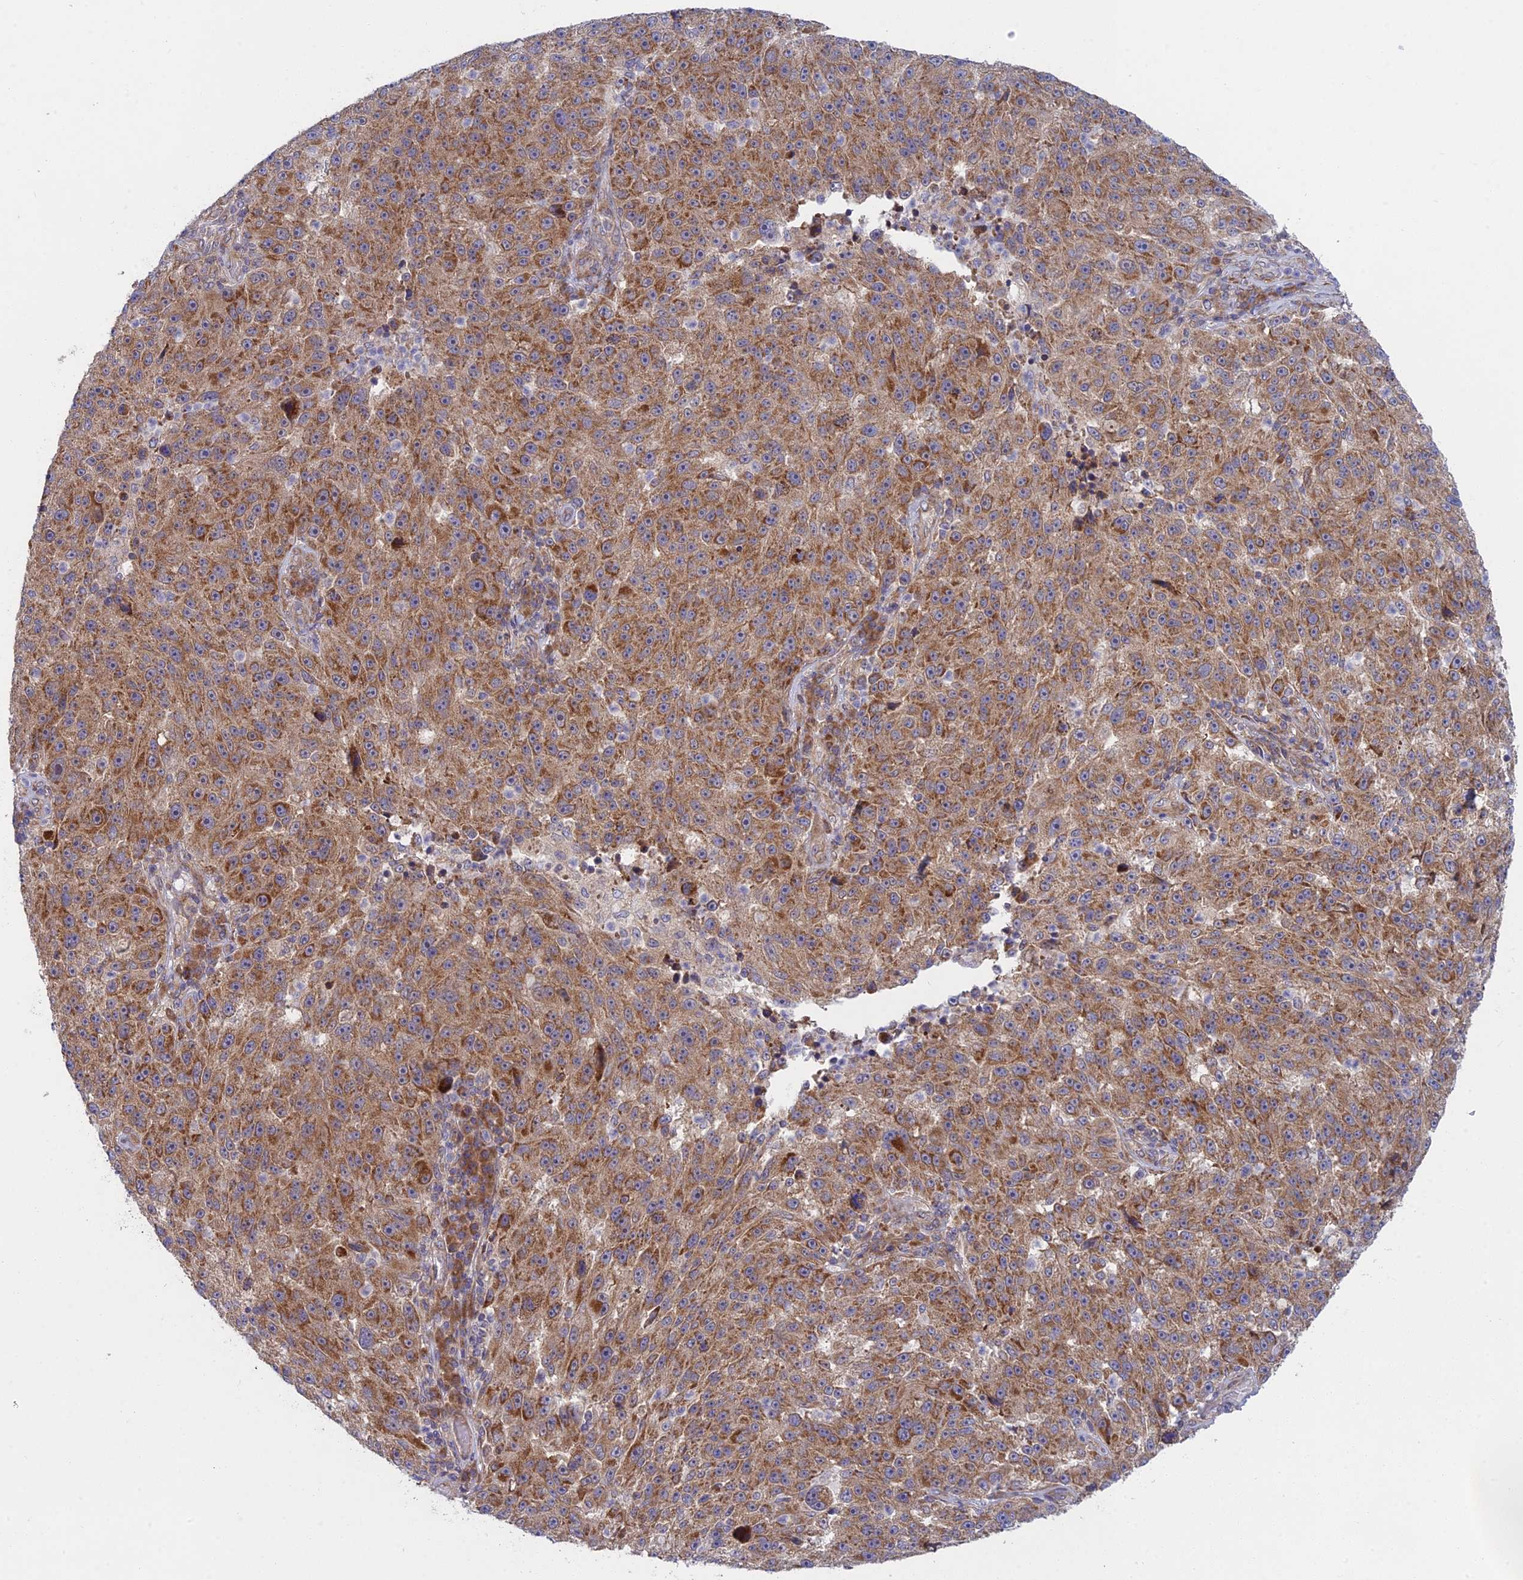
{"staining": {"intensity": "strong", "quantity": ">75%", "location": "cytoplasmic/membranous"}, "tissue": "melanoma", "cell_type": "Tumor cells", "image_type": "cancer", "snomed": [{"axis": "morphology", "description": "Malignant melanoma, NOS"}, {"axis": "topography", "description": "Skin"}], "caption": "The image exhibits a brown stain indicating the presence of a protein in the cytoplasmic/membranous of tumor cells in melanoma.", "gene": "INCA1", "patient": {"sex": "male", "age": 53}}